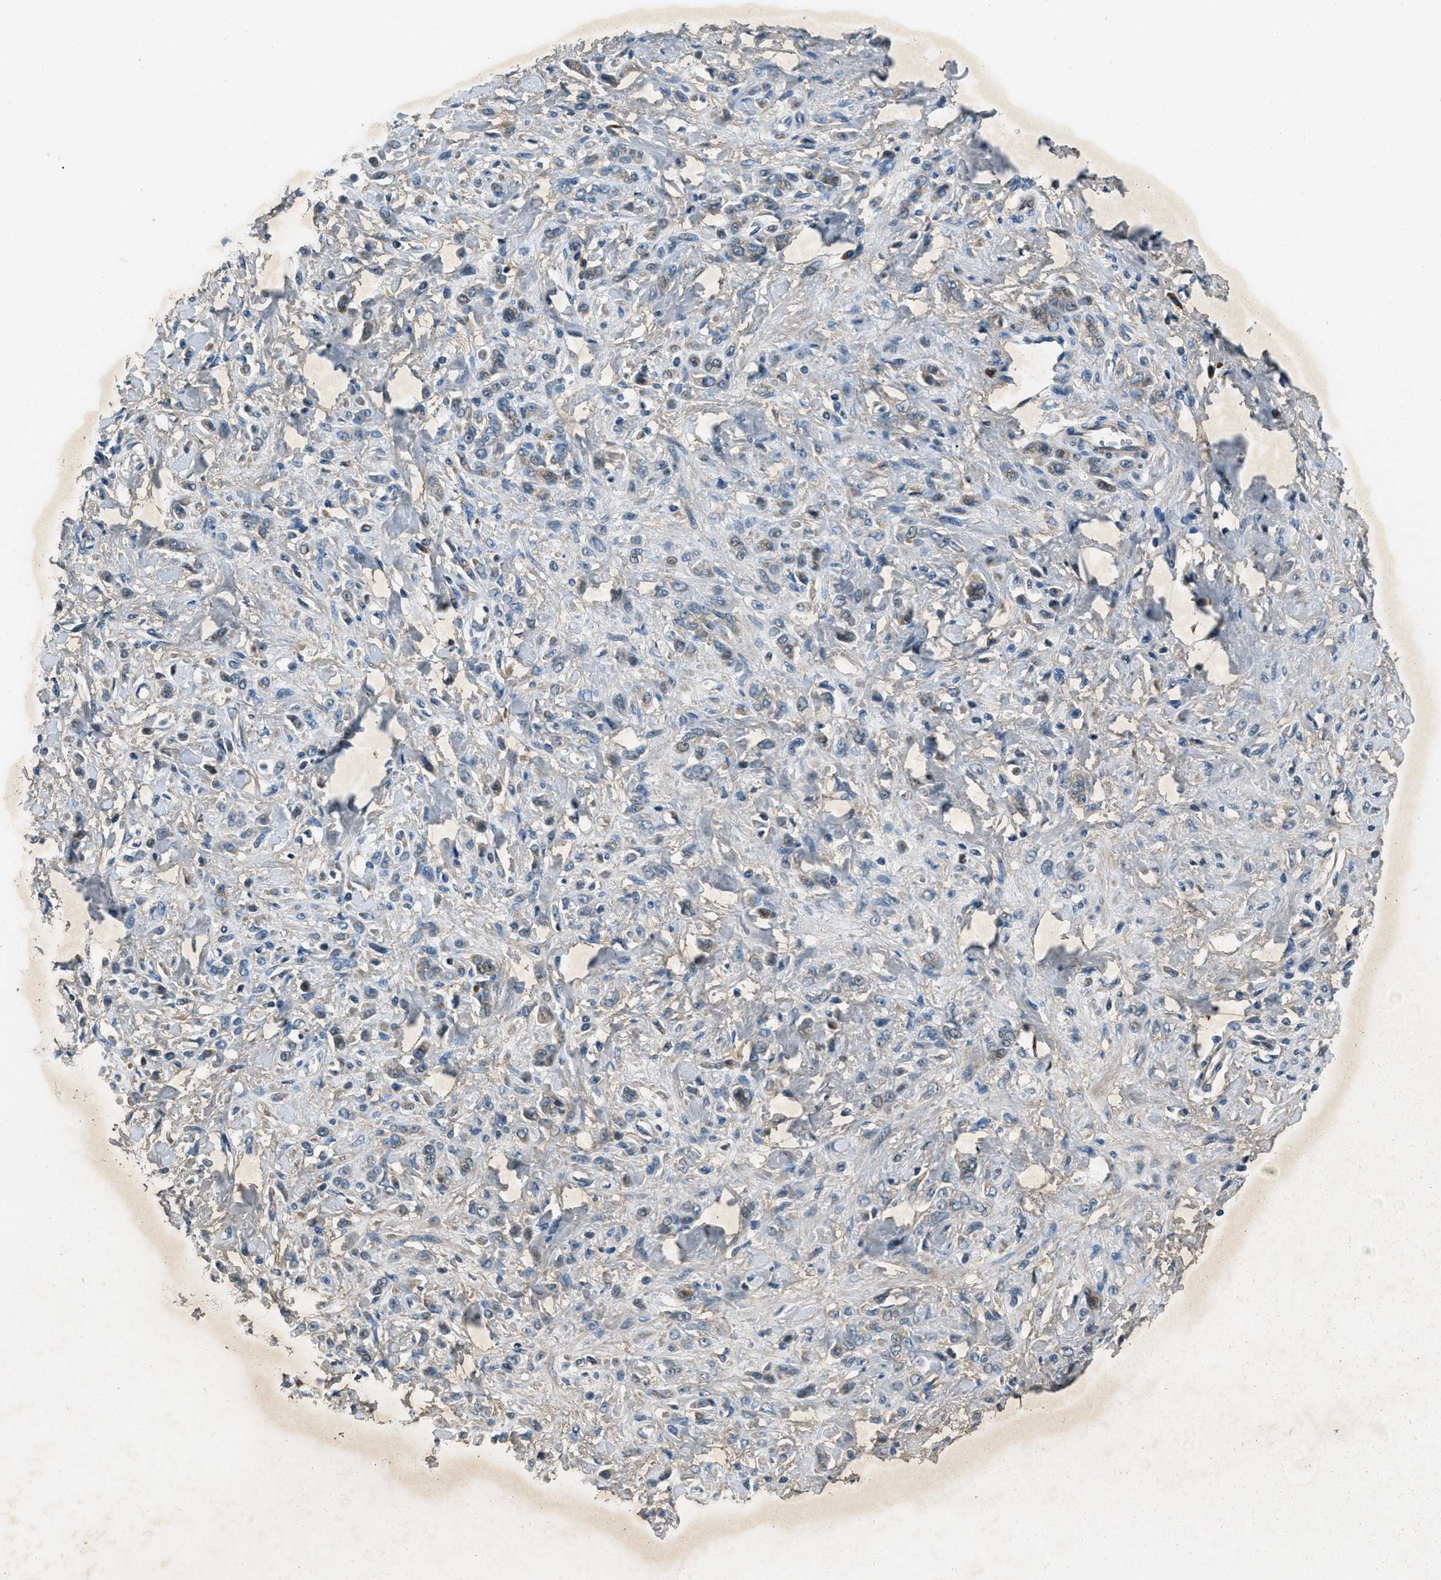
{"staining": {"intensity": "weak", "quantity": "<25%", "location": "cytoplasmic/membranous"}, "tissue": "stomach cancer", "cell_type": "Tumor cells", "image_type": "cancer", "snomed": [{"axis": "morphology", "description": "Normal tissue, NOS"}, {"axis": "morphology", "description": "Adenocarcinoma, NOS"}, {"axis": "topography", "description": "Stomach"}], "caption": "An immunohistochemistry (IHC) micrograph of stomach cancer (adenocarcinoma) is shown. There is no staining in tumor cells of stomach cancer (adenocarcinoma).", "gene": "CLEC2D", "patient": {"sex": "male", "age": 82}}